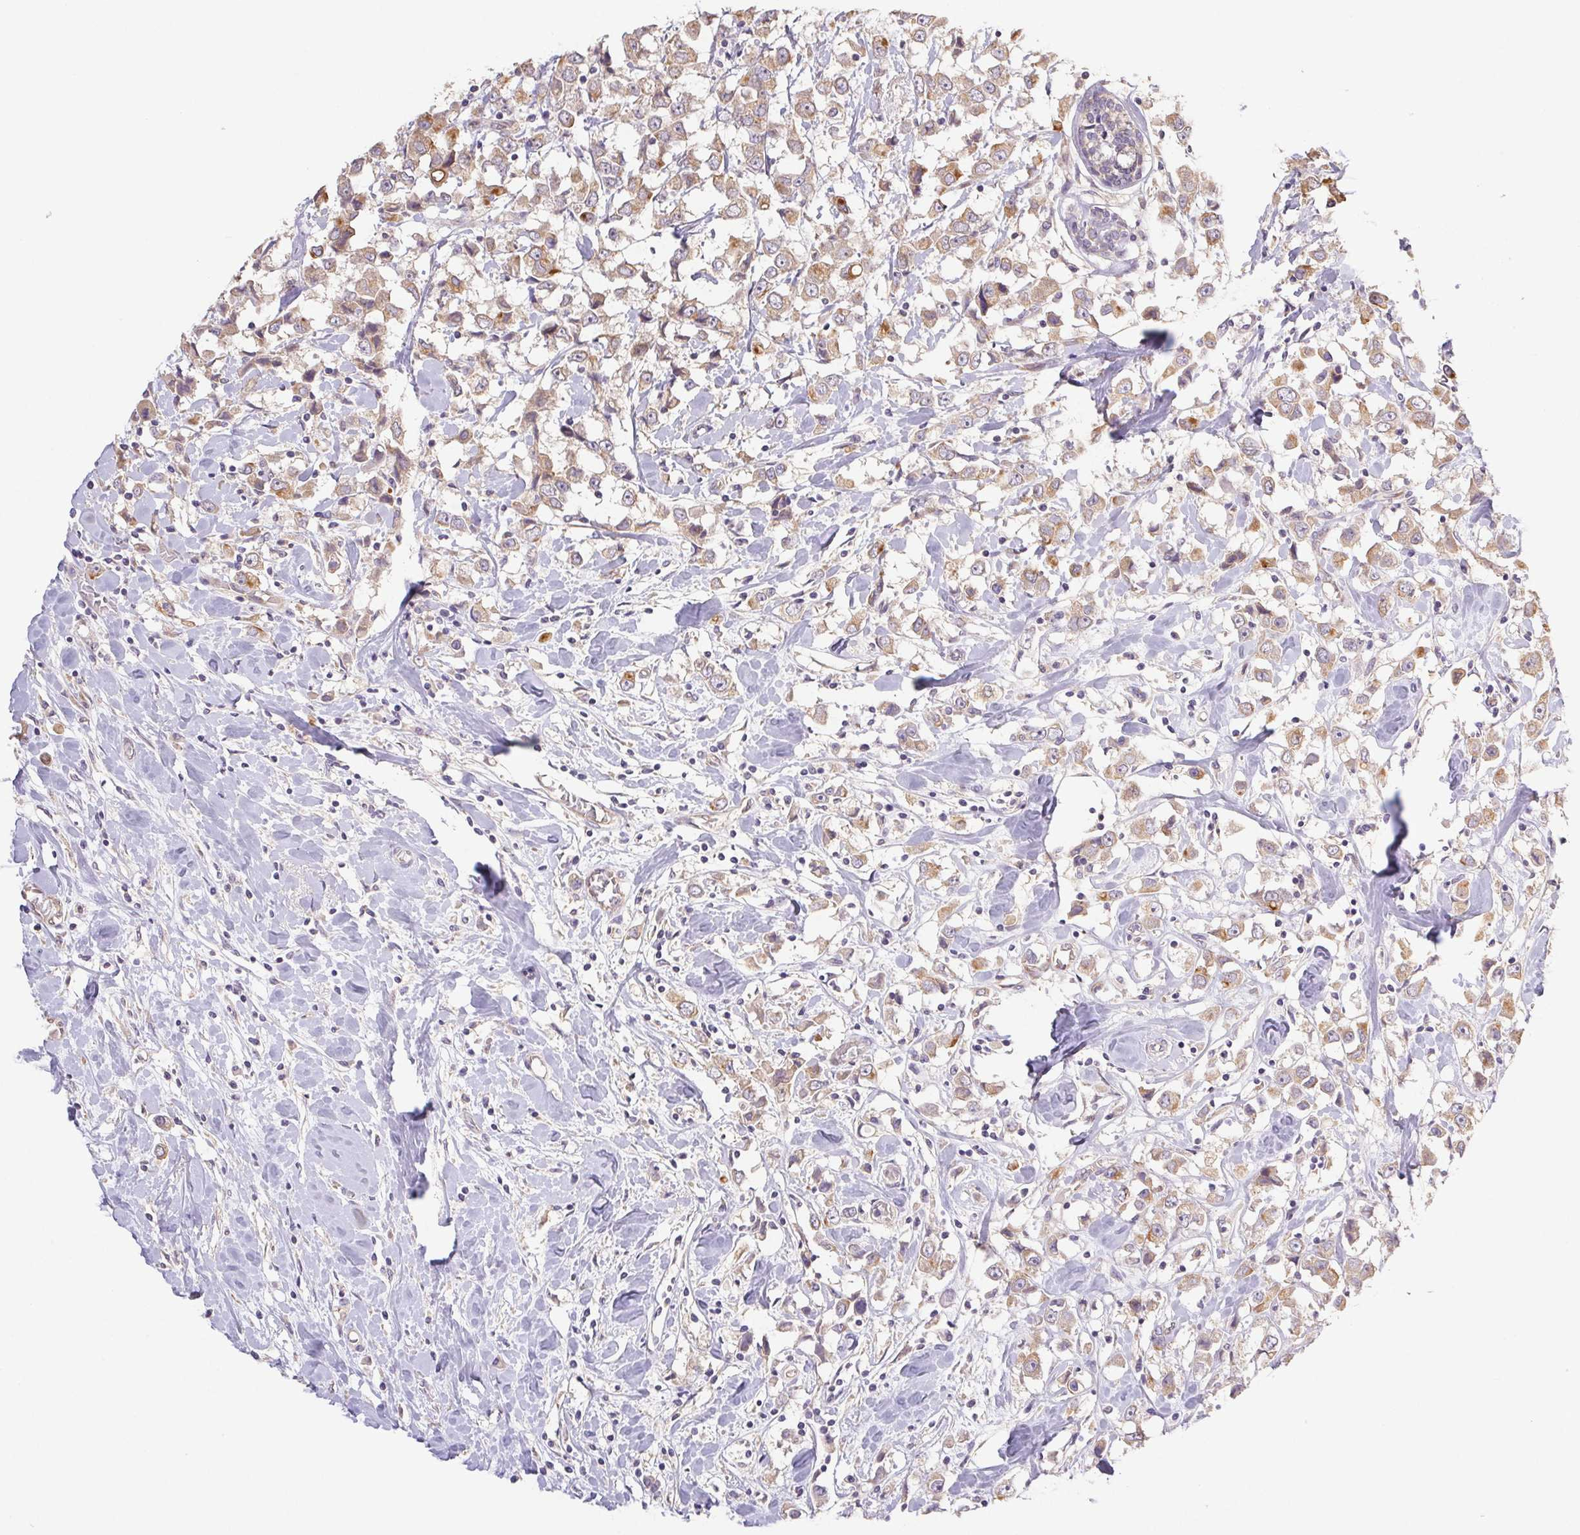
{"staining": {"intensity": "moderate", "quantity": ">75%", "location": "cytoplasmic/membranous"}, "tissue": "breast cancer", "cell_type": "Tumor cells", "image_type": "cancer", "snomed": [{"axis": "morphology", "description": "Duct carcinoma"}, {"axis": "topography", "description": "Breast"}], "caption": "An IHC image of tumor tissue is shown. Protein staining in brown labels moderate cytoplasmic/membranous positivity in breast cancer within tumor cells.", "gene": "RAB11A", "patient": {"sex": "female", "age": 61}}